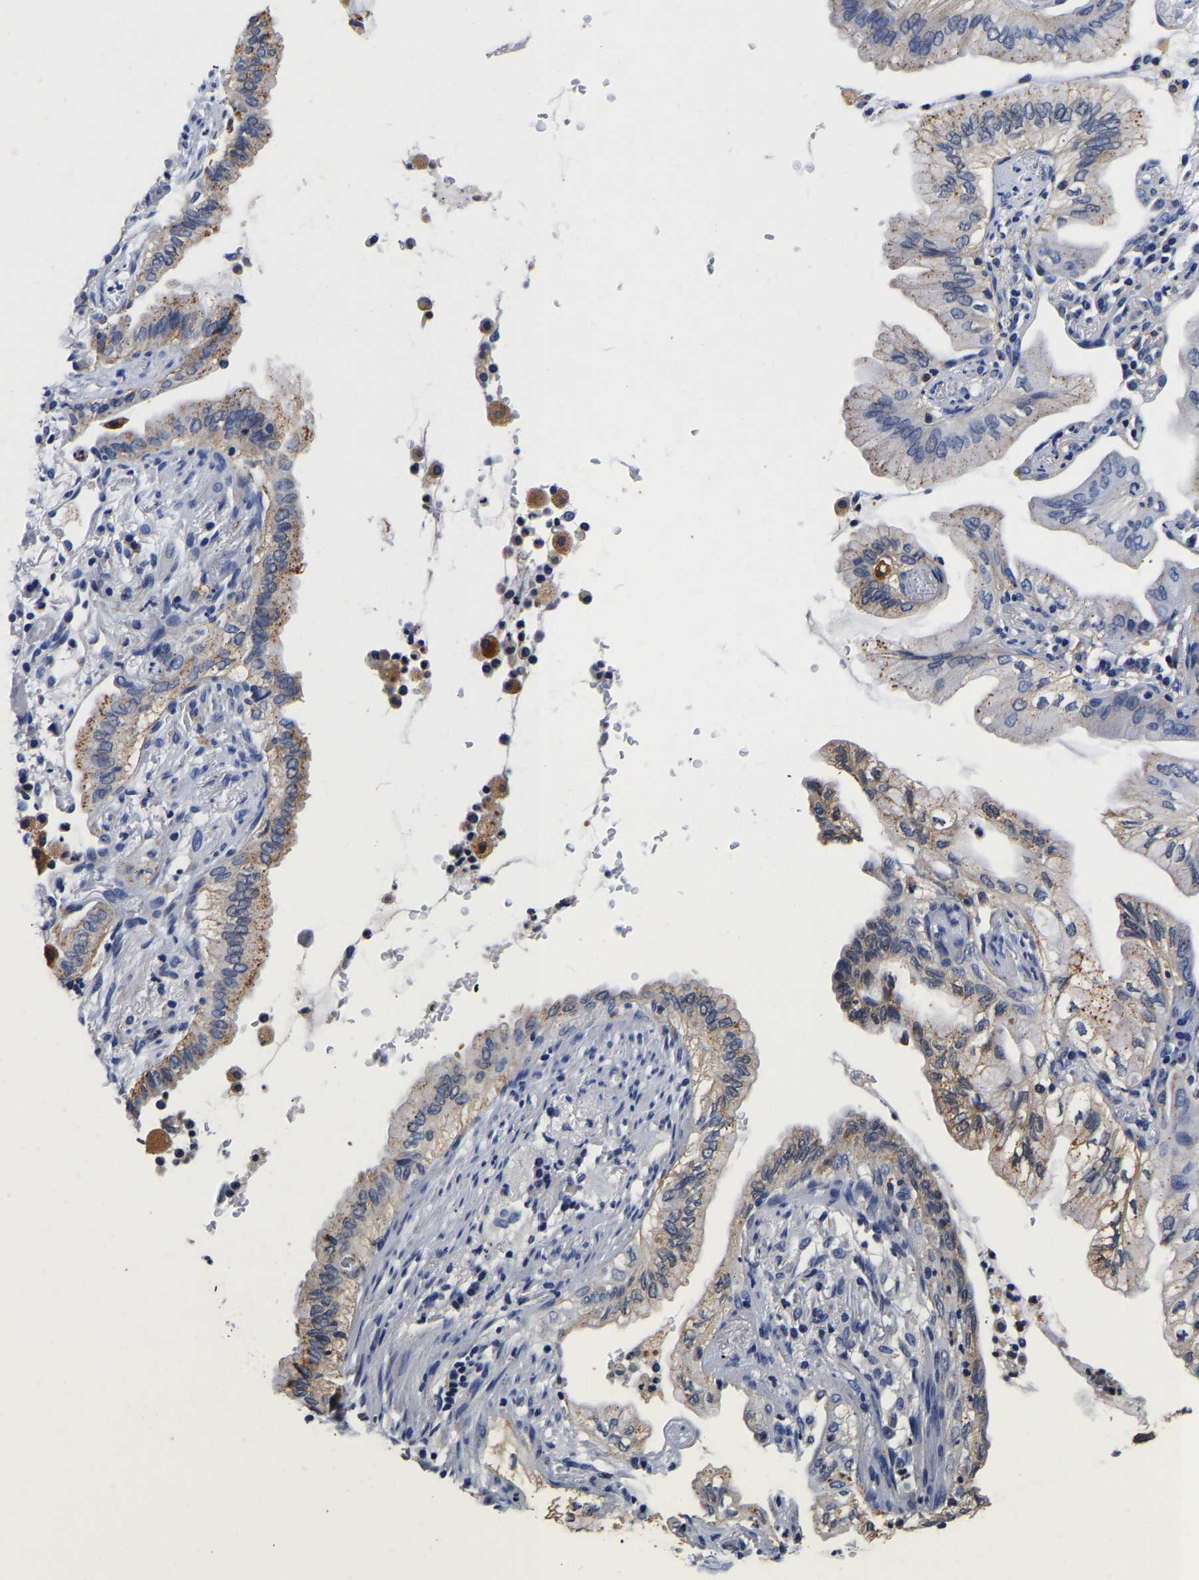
{"staining": {"intensity": "moderate", "quantity": "<25%", "location": "cytoplasmic/membranous"}, "tissue": "lung cancer", "cell_type": "Tumor cells", "image_type": "cancer", "snomed": [{"axis": "morphology", "description": "Adenocarcinoma, NOS"}, {"axis": "topography", "description": "Lung"}], "caption": "Lung cancer (adenocarcinoma) tissue reveals moderate cytoplasmic/membranous staining in about <25% of tumor cells, visualized by immunohistochemistry.", "gene": "GRN", "patient": {"sex": "female", "age": 70}}